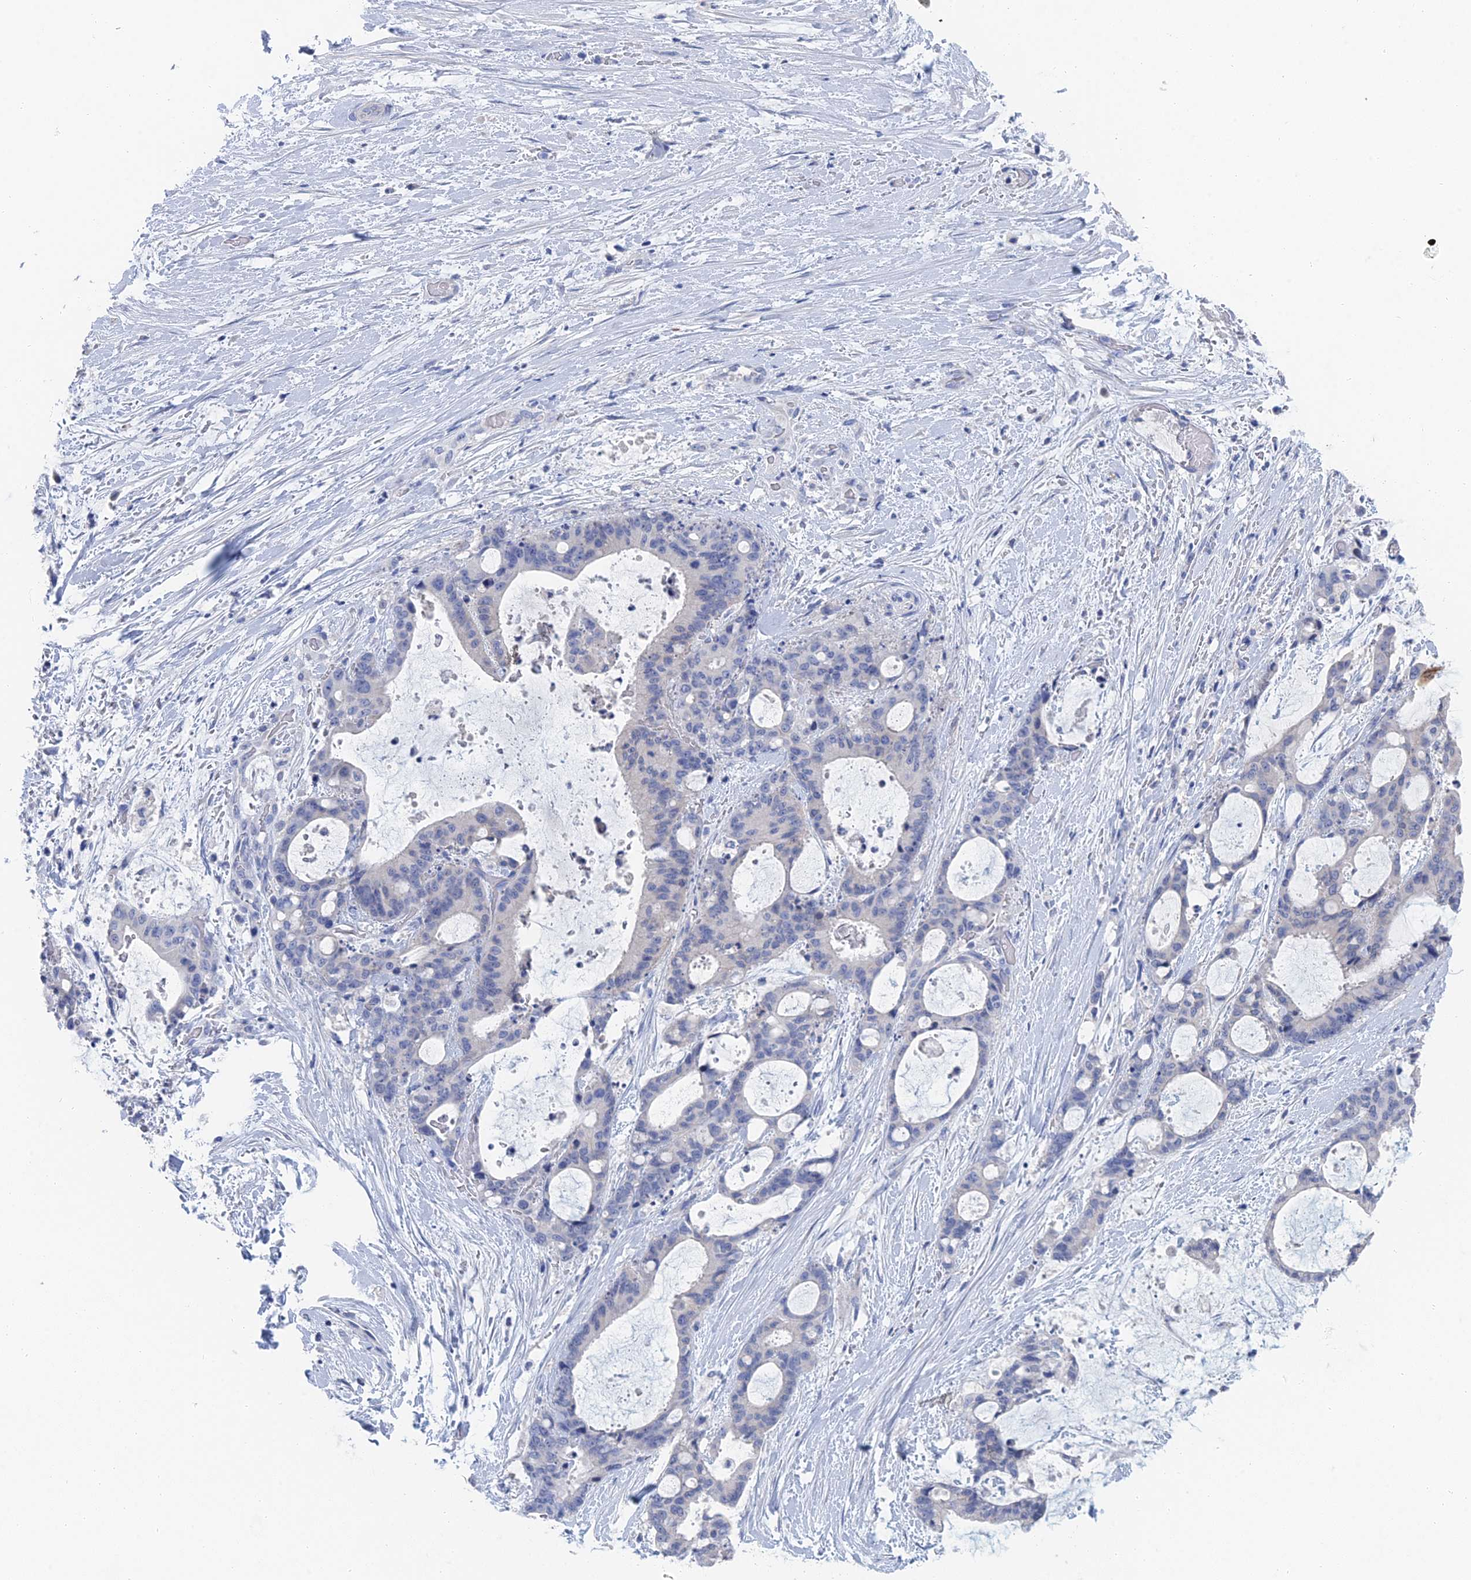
{"staining": {"intensity": "negative", "quantity": "none", "location": "none"}, "tissue": "liver cancer", "cell_type": "Tumor cells", "image_type": "cancer", "snomed": [{"axis": "morphology", "description": "Normal tissue, NOS"}, {"axis": "morphology", "description": "Cholangiocarcinoma"}, {"axis": "topography", "description": "Liver"}, {"axis": "topography", "description": "Peripheral nerve tissue"}], "caption": "The histopathology image demonstrates no significant positivity in tumor cells of cholangiocarcinoma (liver).", "gene": "GFAP", "patient": {"sex": "female", "age": 73}}